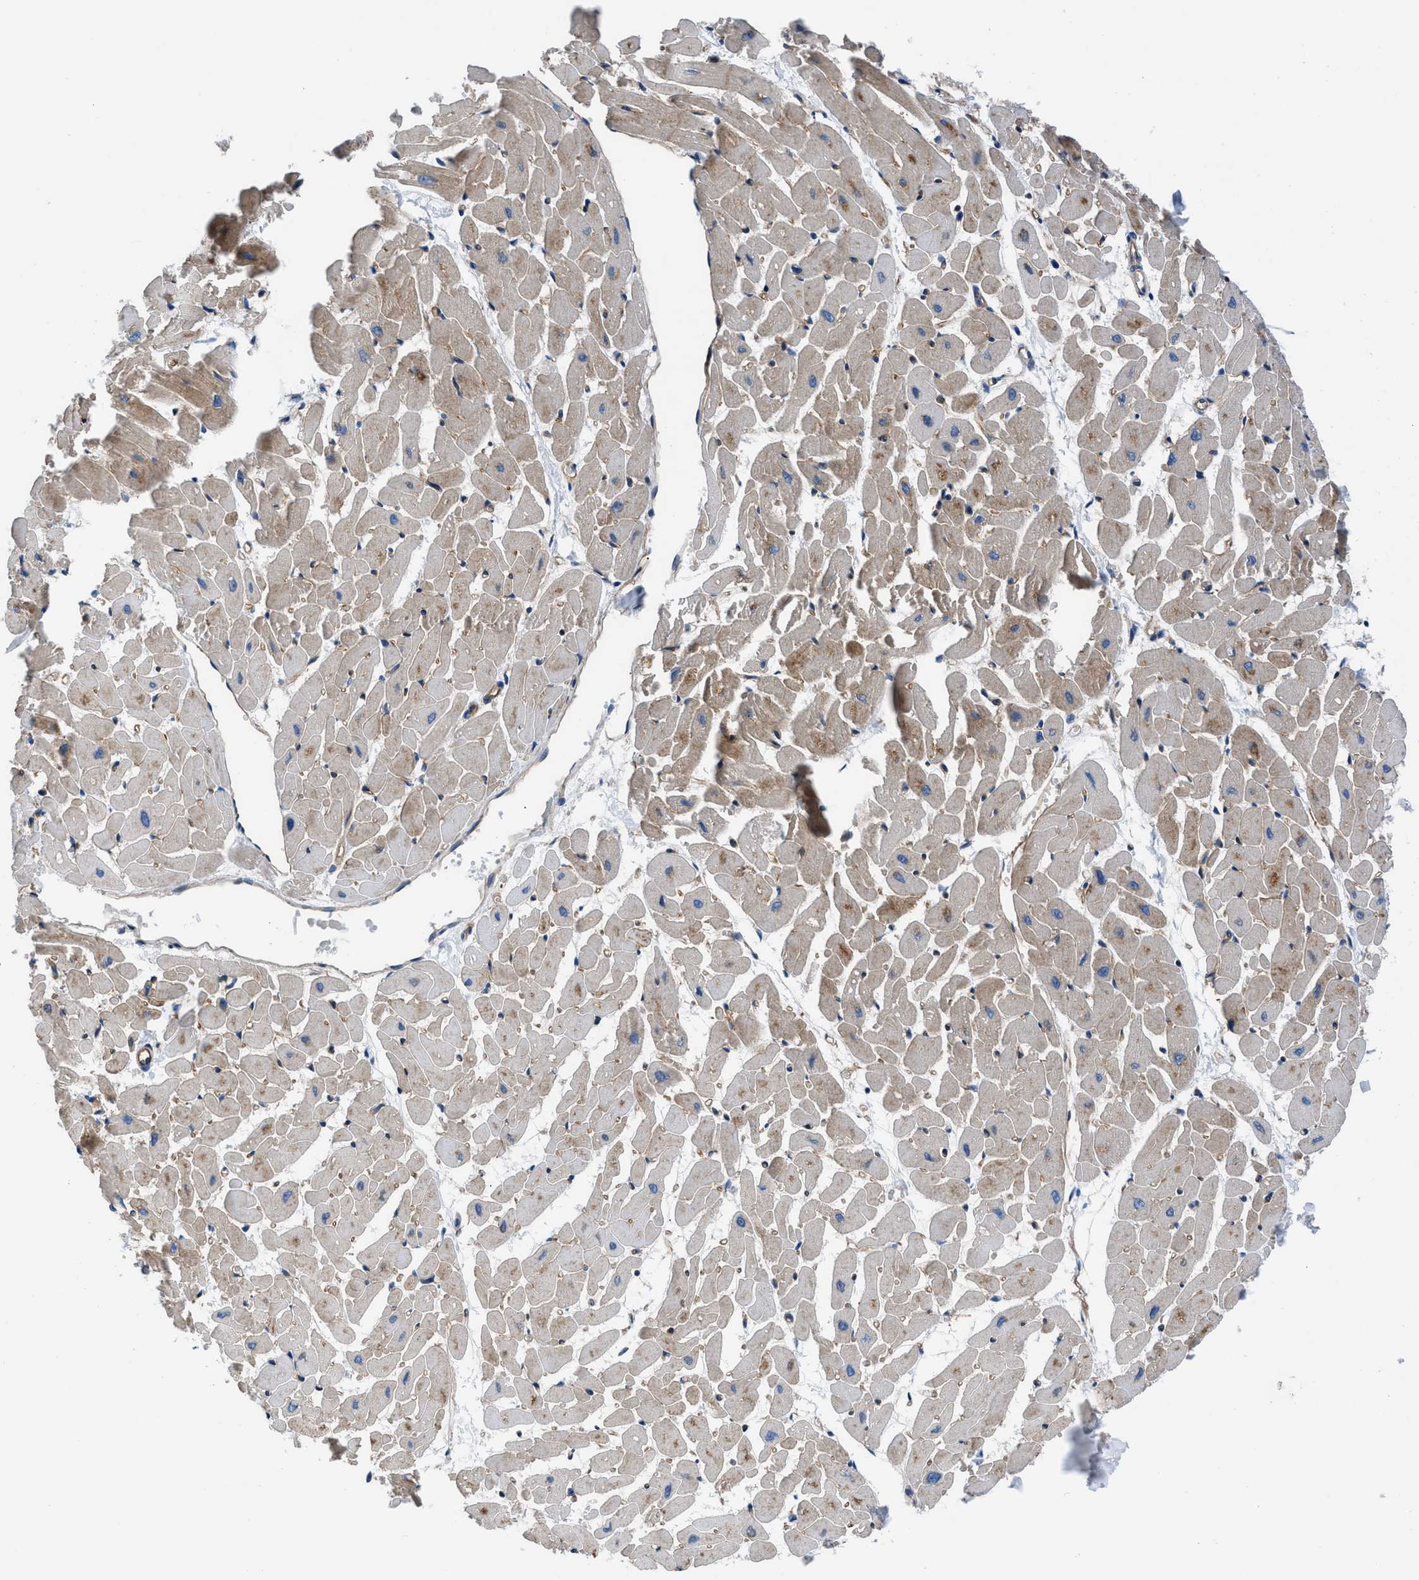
{"staining": {"intensity": "weak", "quantity": ">75%", "location": "cytoplasmic/membranous"}, "tissue": "heart muscle", "cell_type": "Cardiomyocytes", "image_type": "normal", "snomed": [{"axis": "morphology", "description": "Normal tissue, NOS"}, {"axis": "topography", "description": "Heart"}], "caption": "Heart muscle stained with DAB IHC demonstrates low levels of weak cytoplasmic/membranous staining in approximately >75% of cardiomyocytes.", "gene": "TRIP4", "patient": {"sex": "female", "age": 19}}